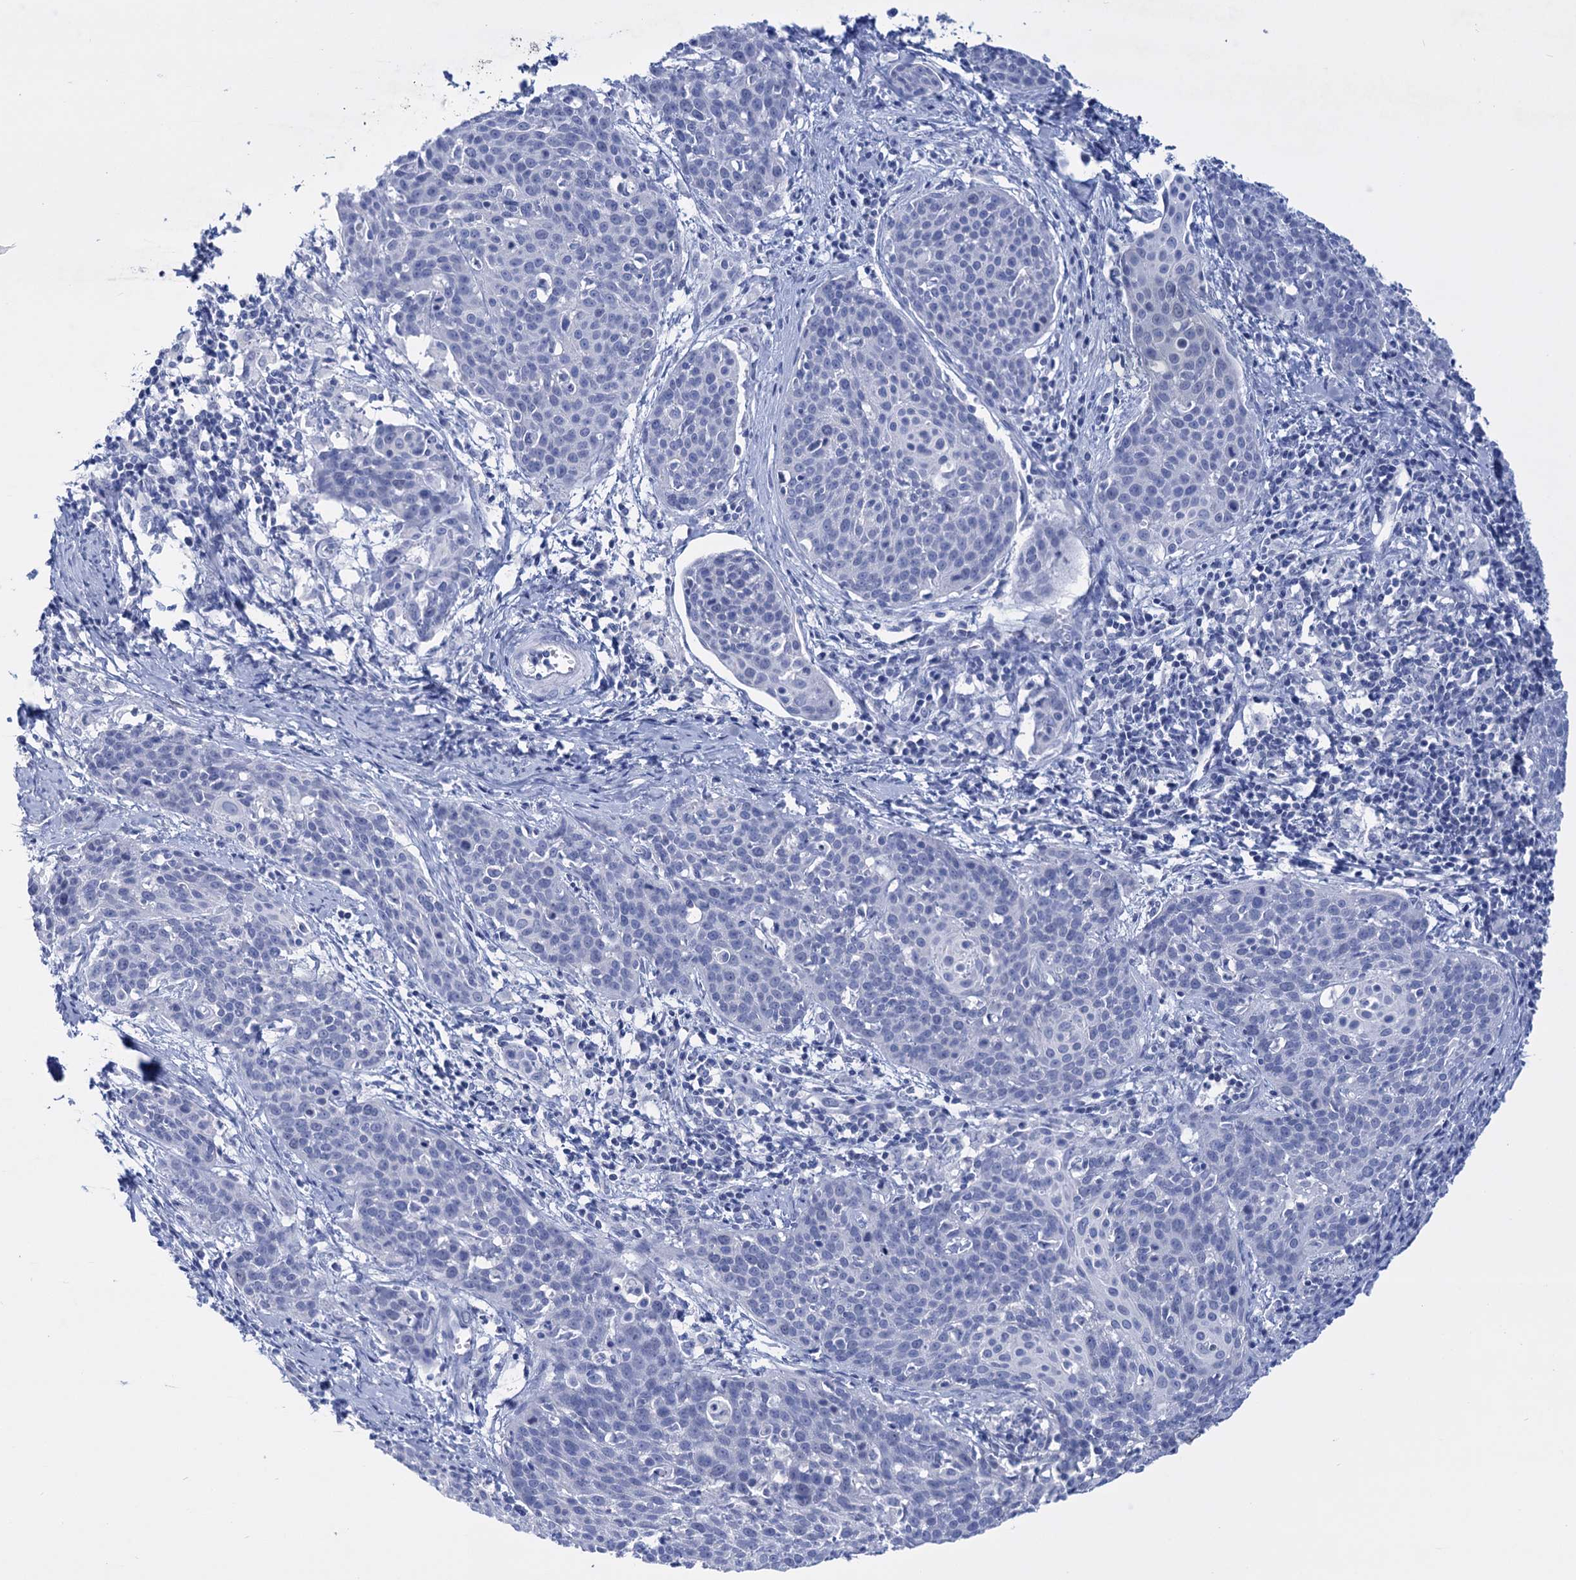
{"staining": {"intensity": "negative", "quantity": "none", "location": "none"}, "tissue": "cervical cancer", "cell_type": "Tumor cells", "image_type": "cancer", "snomed": [{"axis": "morphology", "description": "Squamous cell carcinoma, NOS"}, {"axis": "topography", "description": "Cervix"}], "caption": "Protein analysis of squamous cell carcinoma (cervical) shows no significant expression in tumor cells. The staining was performed using DAB to visualize the protein expression in brown, while the nuclei were stained in blue with hematoxylin (Magnification: 20x).", "gene": "FBXW12", "patient": {"sex": "female", "age": 38}}